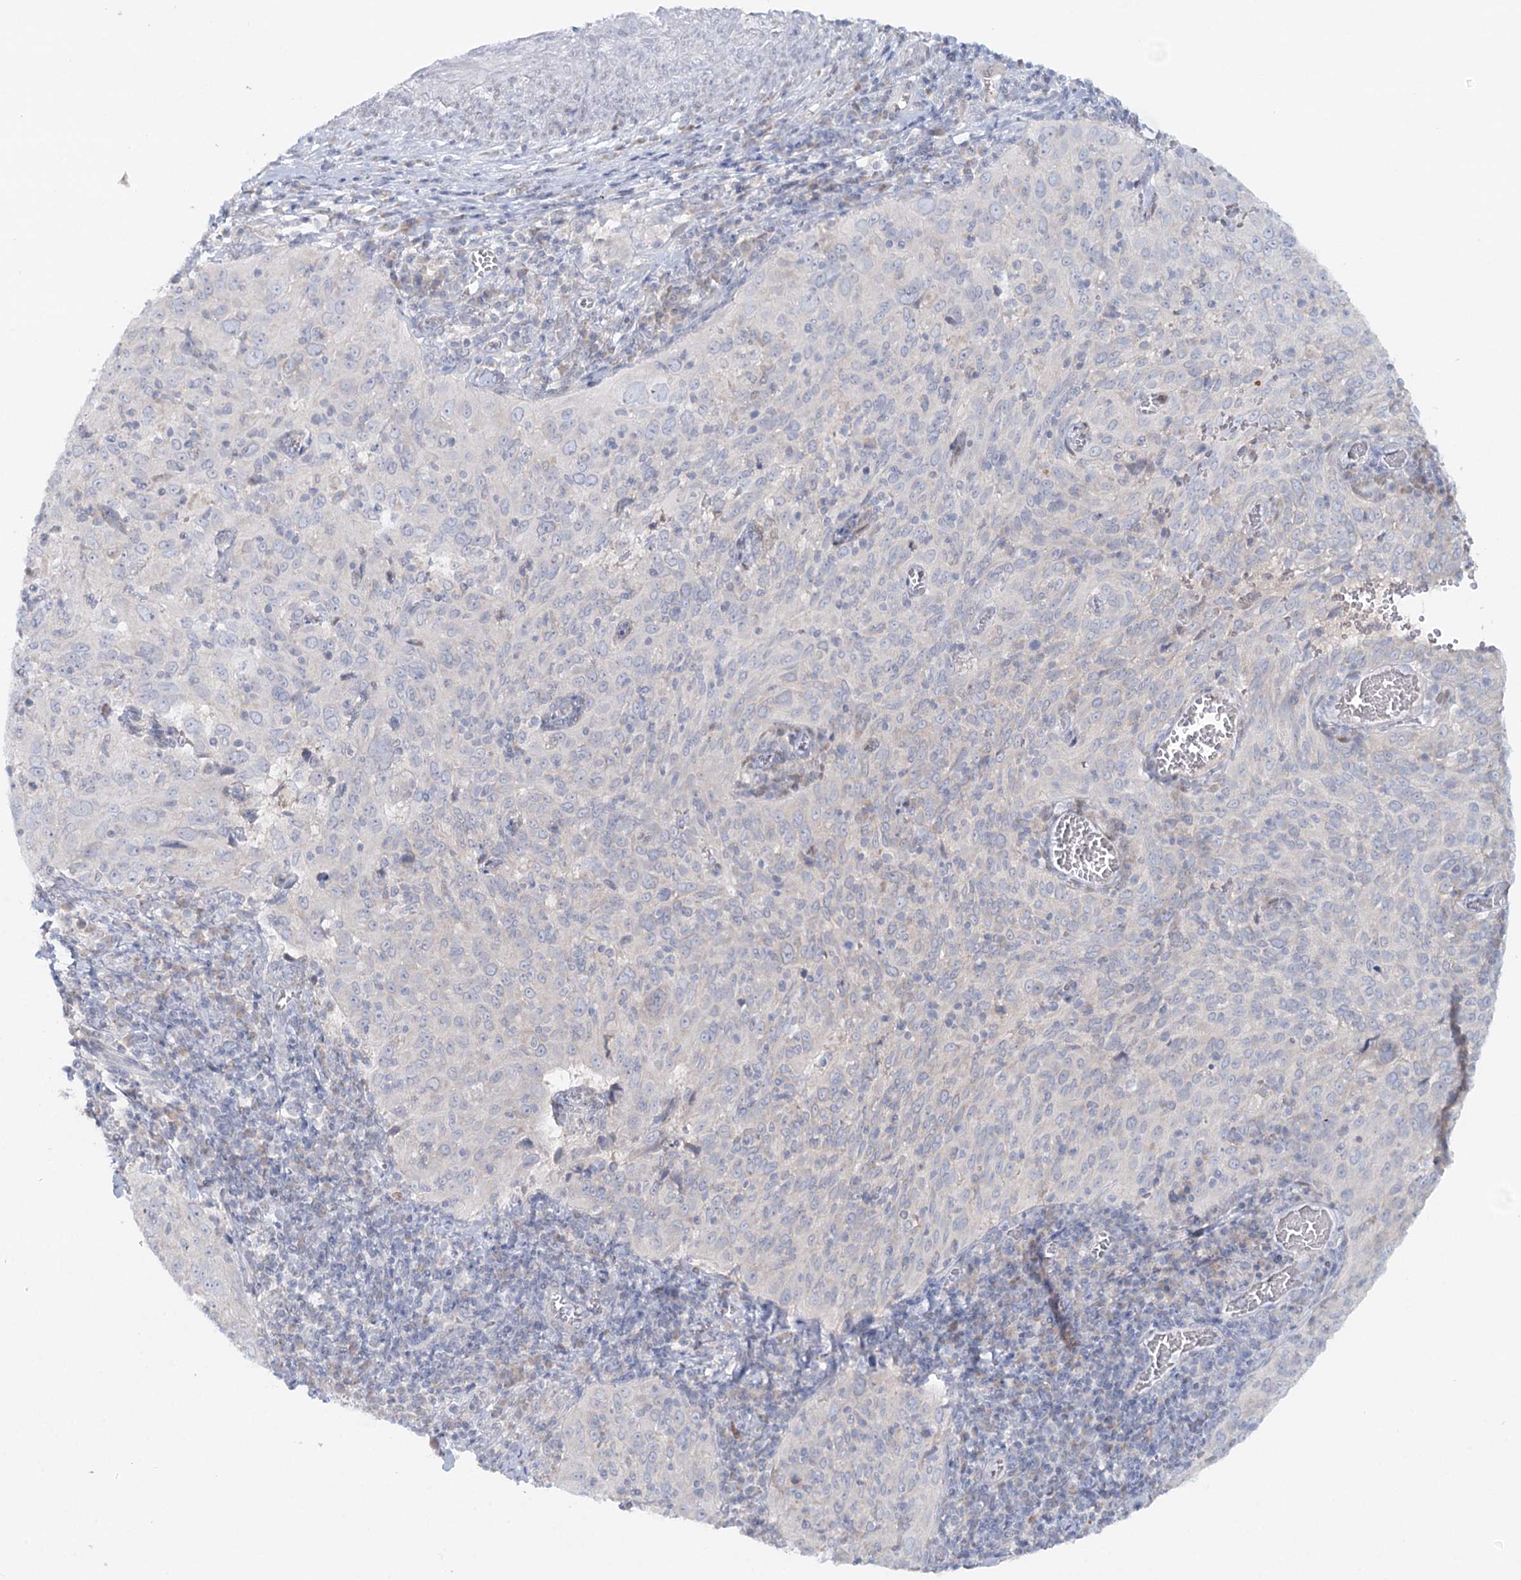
{"staining": {"intensity": "negative", "quantity": "none", "location": "none"}, "tissue": "cervical cancer", "cell_type": "Tumor cells", "image_type": "cancer", "snomed": [{"axis": "morphology", "description": "Squamous cell carcinoma, NOS"}, {"axis": "topography", "description": "Cervix"}], "caption": "Tumor cells show no significant protein positivity in squamous cell carcinoma (cervical).", "gene": "PSAPL1", "patient": {"sex": "female", "age": 31}}